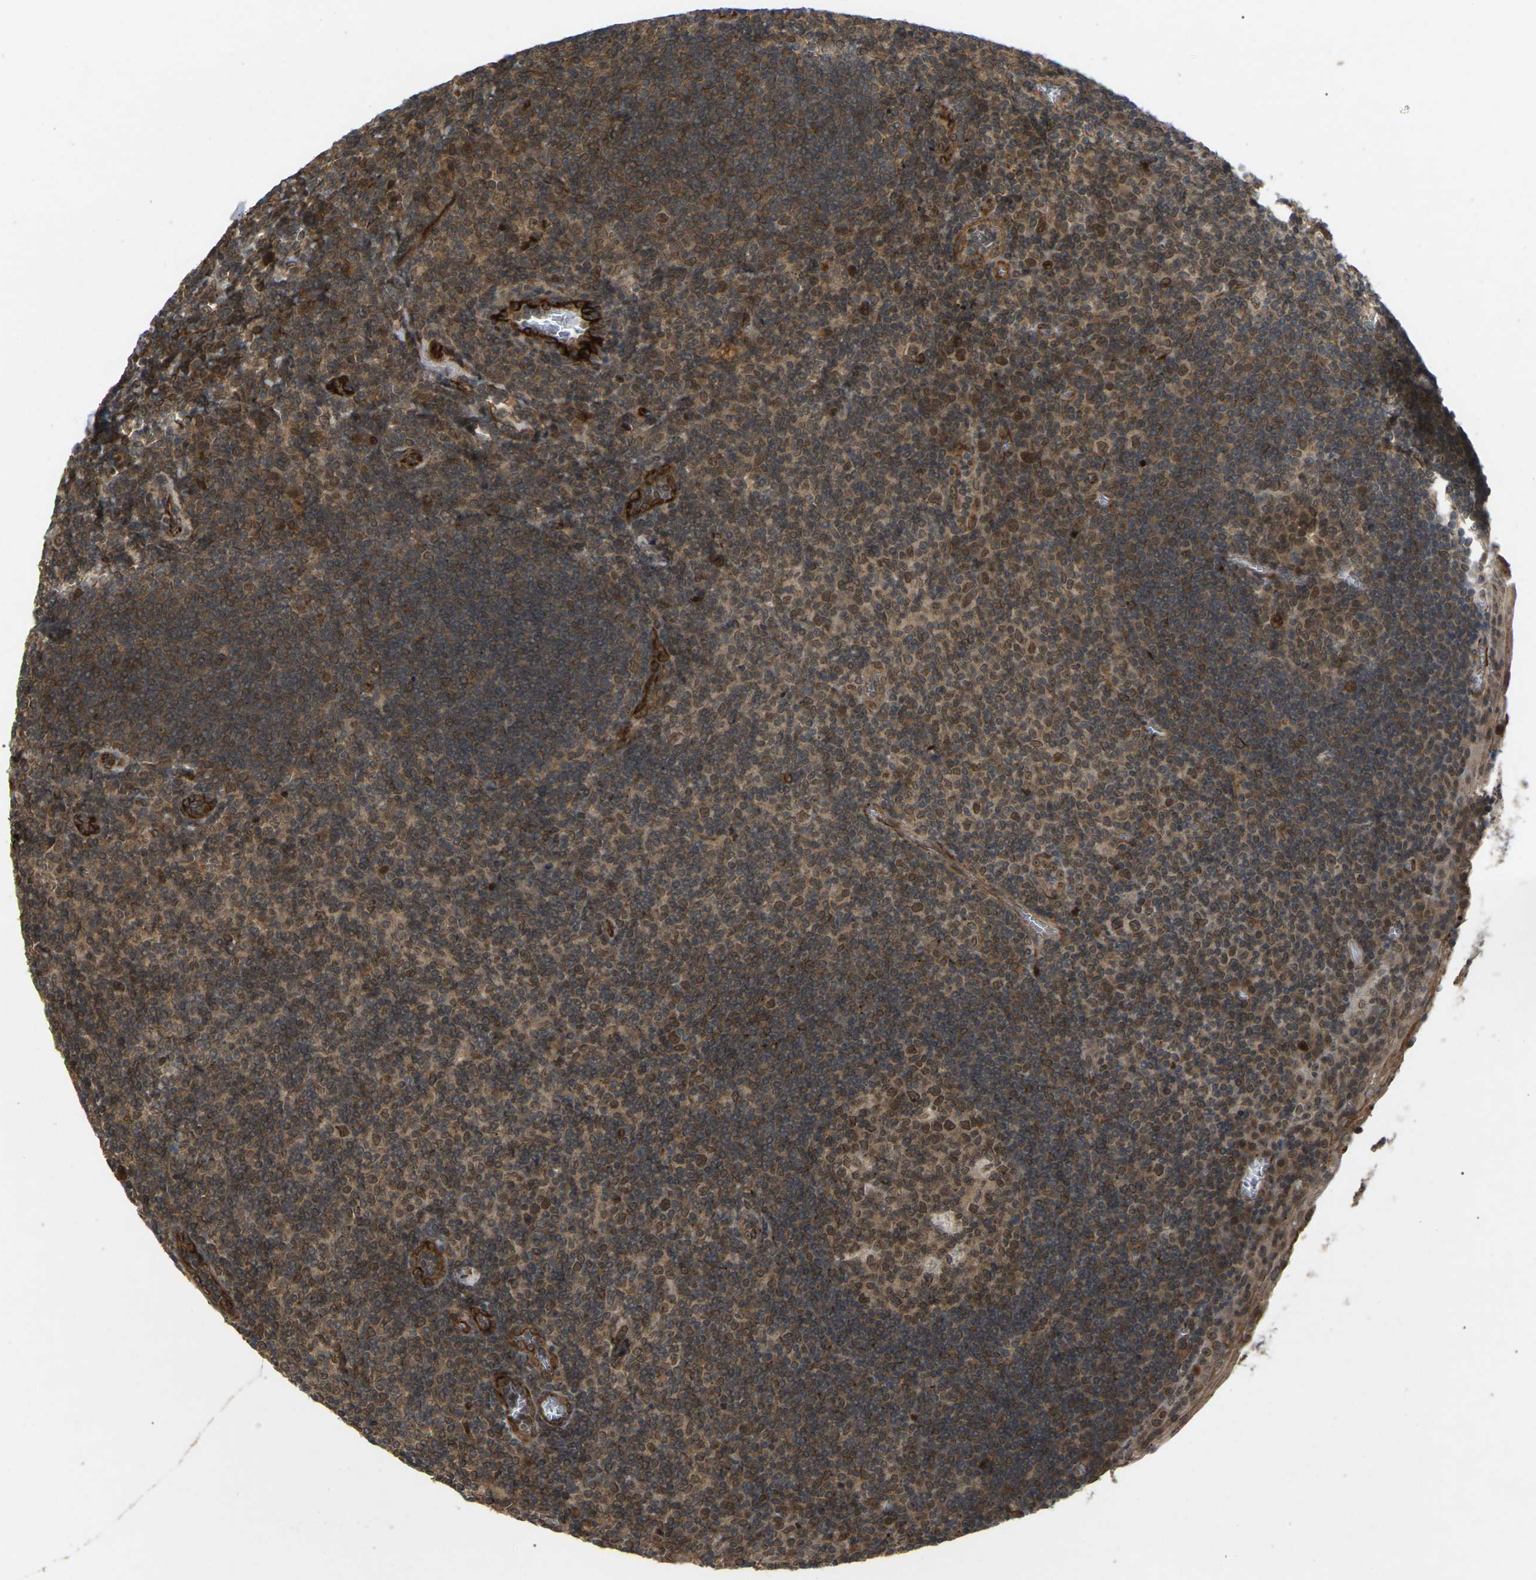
{"staining": {"intensity": "moderate", "quantity": ">75%", "location": "cytoplasmic/membranous,nuclear"}, "tissue": "tonsil", "cell_type": "Germinal center cells", "image_type": "normal", "snomed": [{"axis": "morphology", "description": "Normal tissue, NOS"}, {"axis": "topography", "description": "Tonsil"}], "caption": "Immunohistochemical staining of benign tonsil shows >75% levels of moderate cytoplasmic/membranous,nuclear protein expression in approximately >75% of germinal center cells.", "gene": "KIAA1549", "patient": {"sex": "male", "age": 37}}